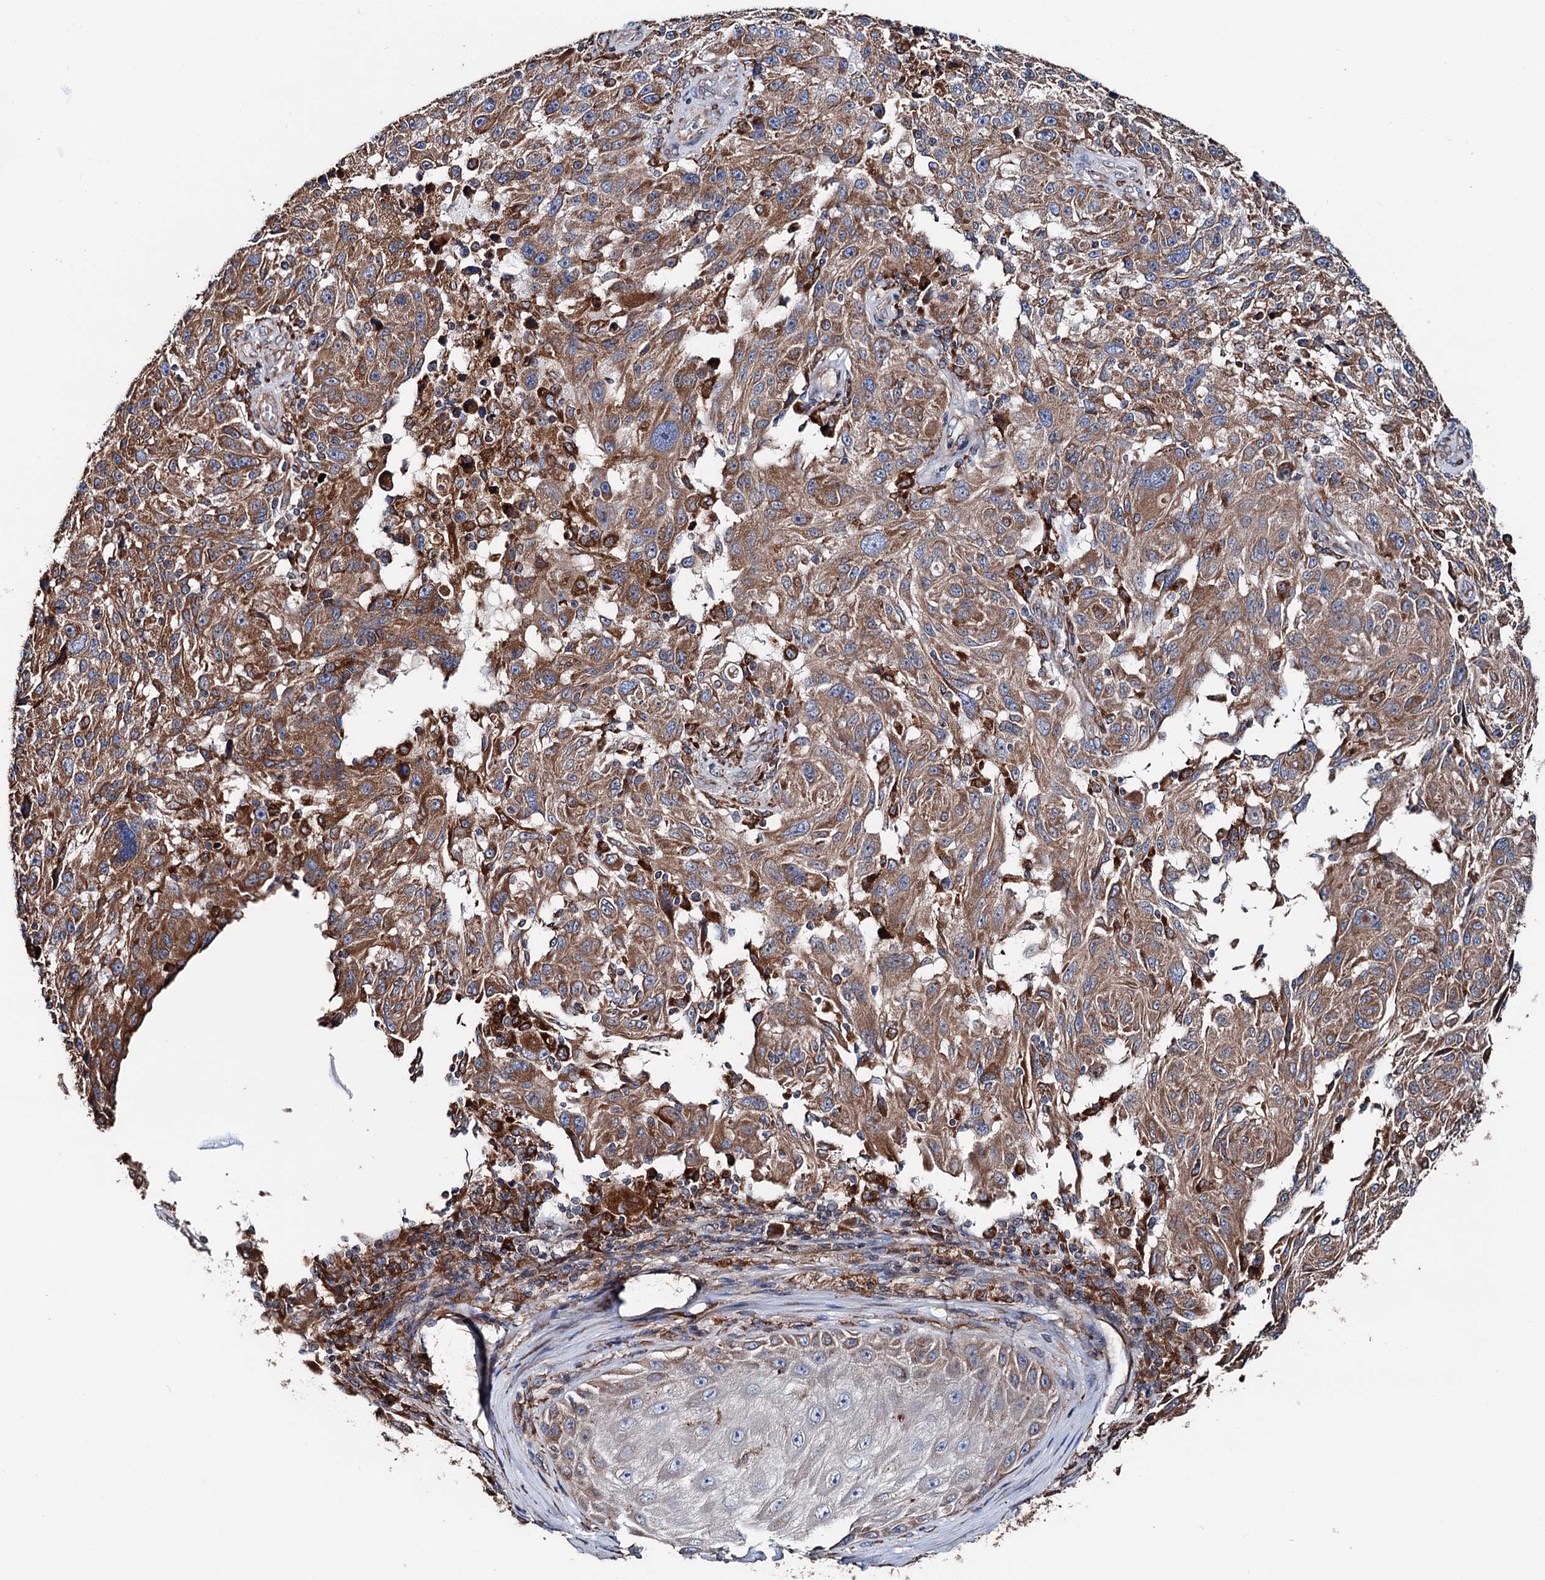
{"staining": {"intensity": "moderate", "quantity": ">75%", "location": "cytoplasmic/membranous"}, "tissue": "melanoma", "cell_type": "Tumor cells", "image_type": "cancer", "snomed": [{"axis": "morphology", "description": "Malignant melanoma, NOS"}, {"axis": "topography", "description": "Skin"}], "caption": "Human malignant melanoma stained for a protein (brown) demonstrates moderate cytoplasmic/membranous positive staining in about >75% of tumor cells.", "gene": "ERP29", "patient": {"sex": "male", "age": 53}}